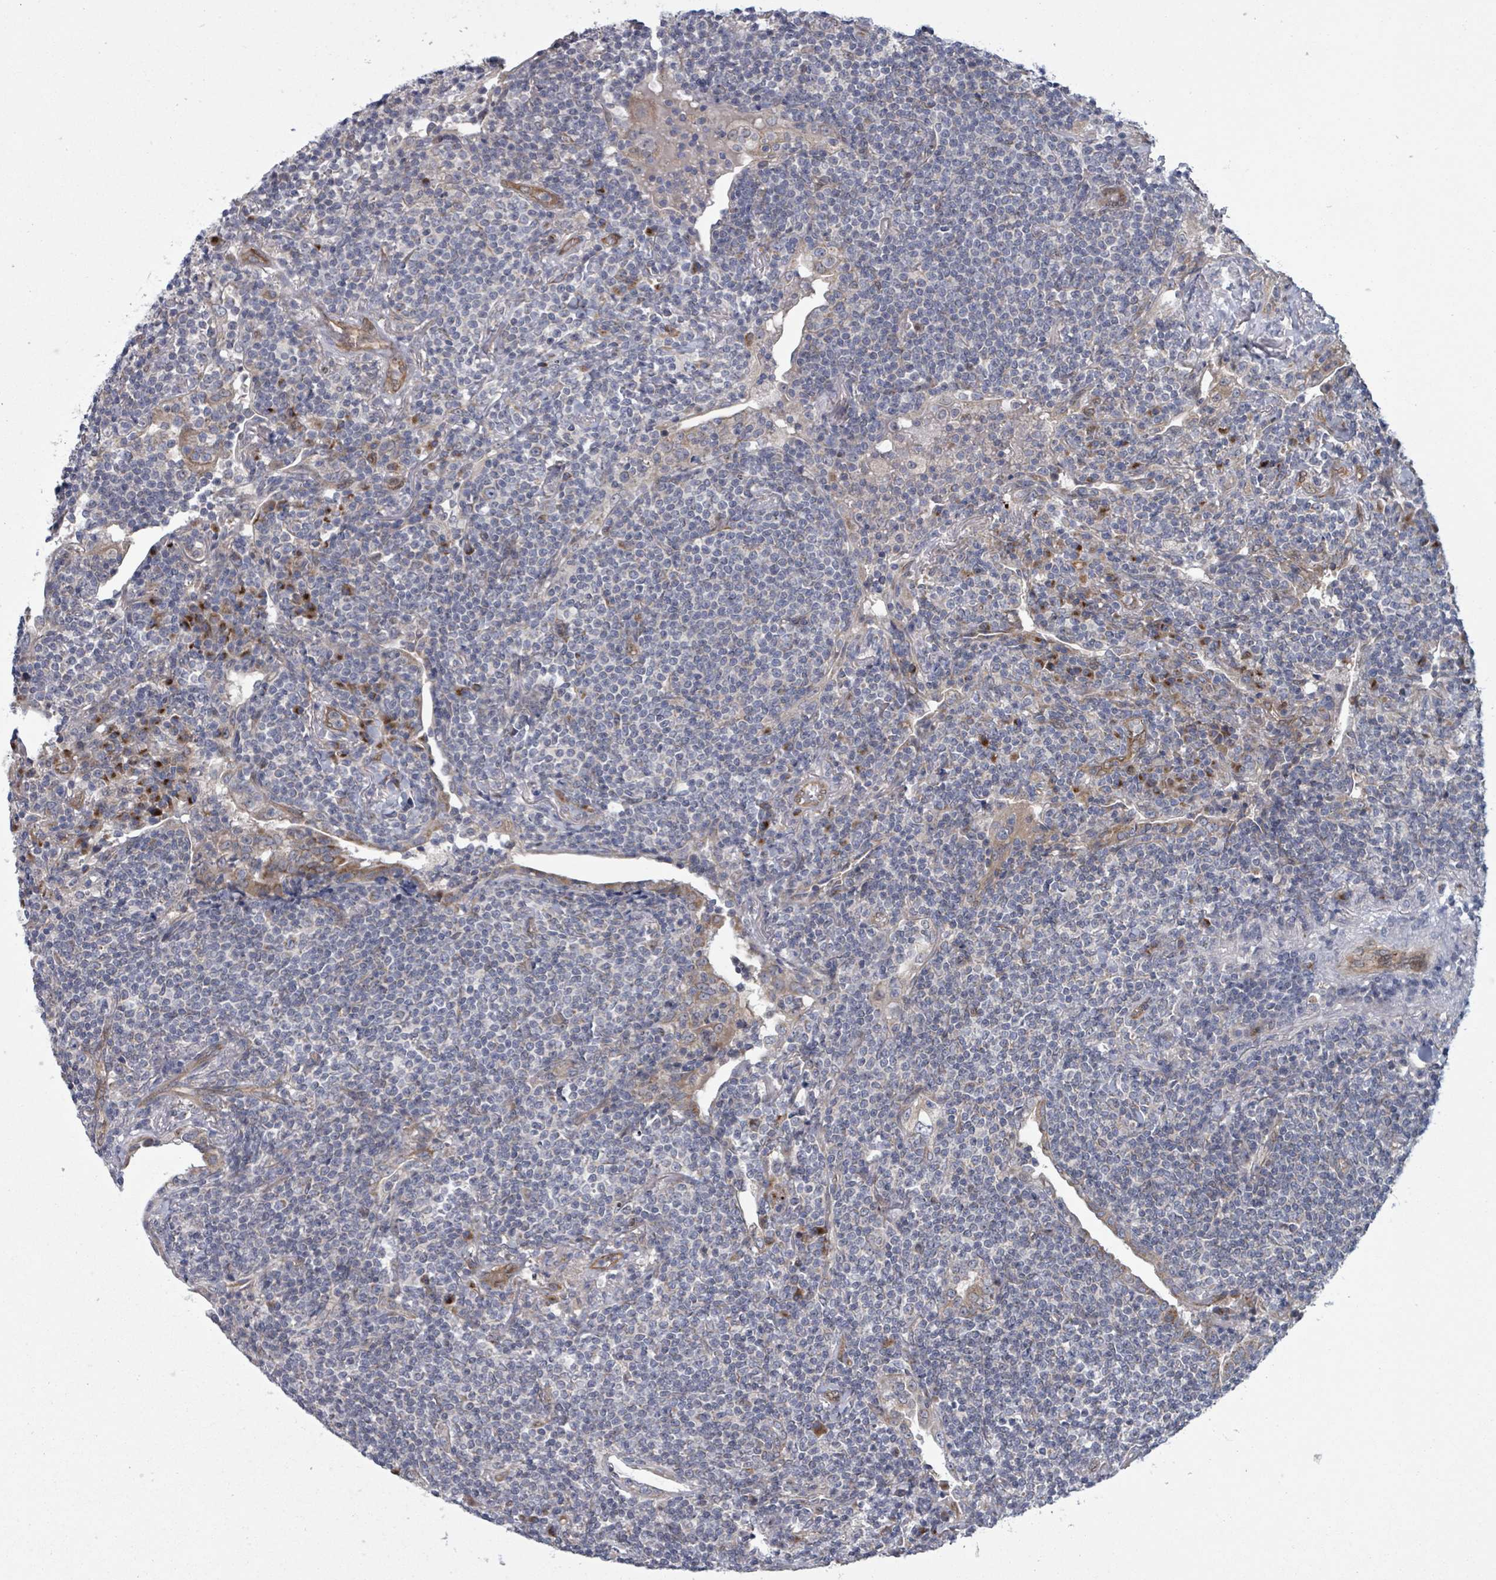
{"staining": {"intensity": "negative", "quantity": "none", "location": "none"}, "tissue": "lymphoma", "cell_type": "Tumor cells", "image_type": "cancer", "snomed": [{"axis": "morphology", "description": "Malignant lymphoma, non-Hodgkin's type, Low grade"}, {"axis": "topography", "description": "Lung"}], "caption": "High power microscopy photomicrograph of an immunohistochemistry (IHC) micrograph of lymphoma, revealing no significant positivity in tumor cells.", "gene": "FKBP1A", "patient": {"sex": "female", "age": 71}}